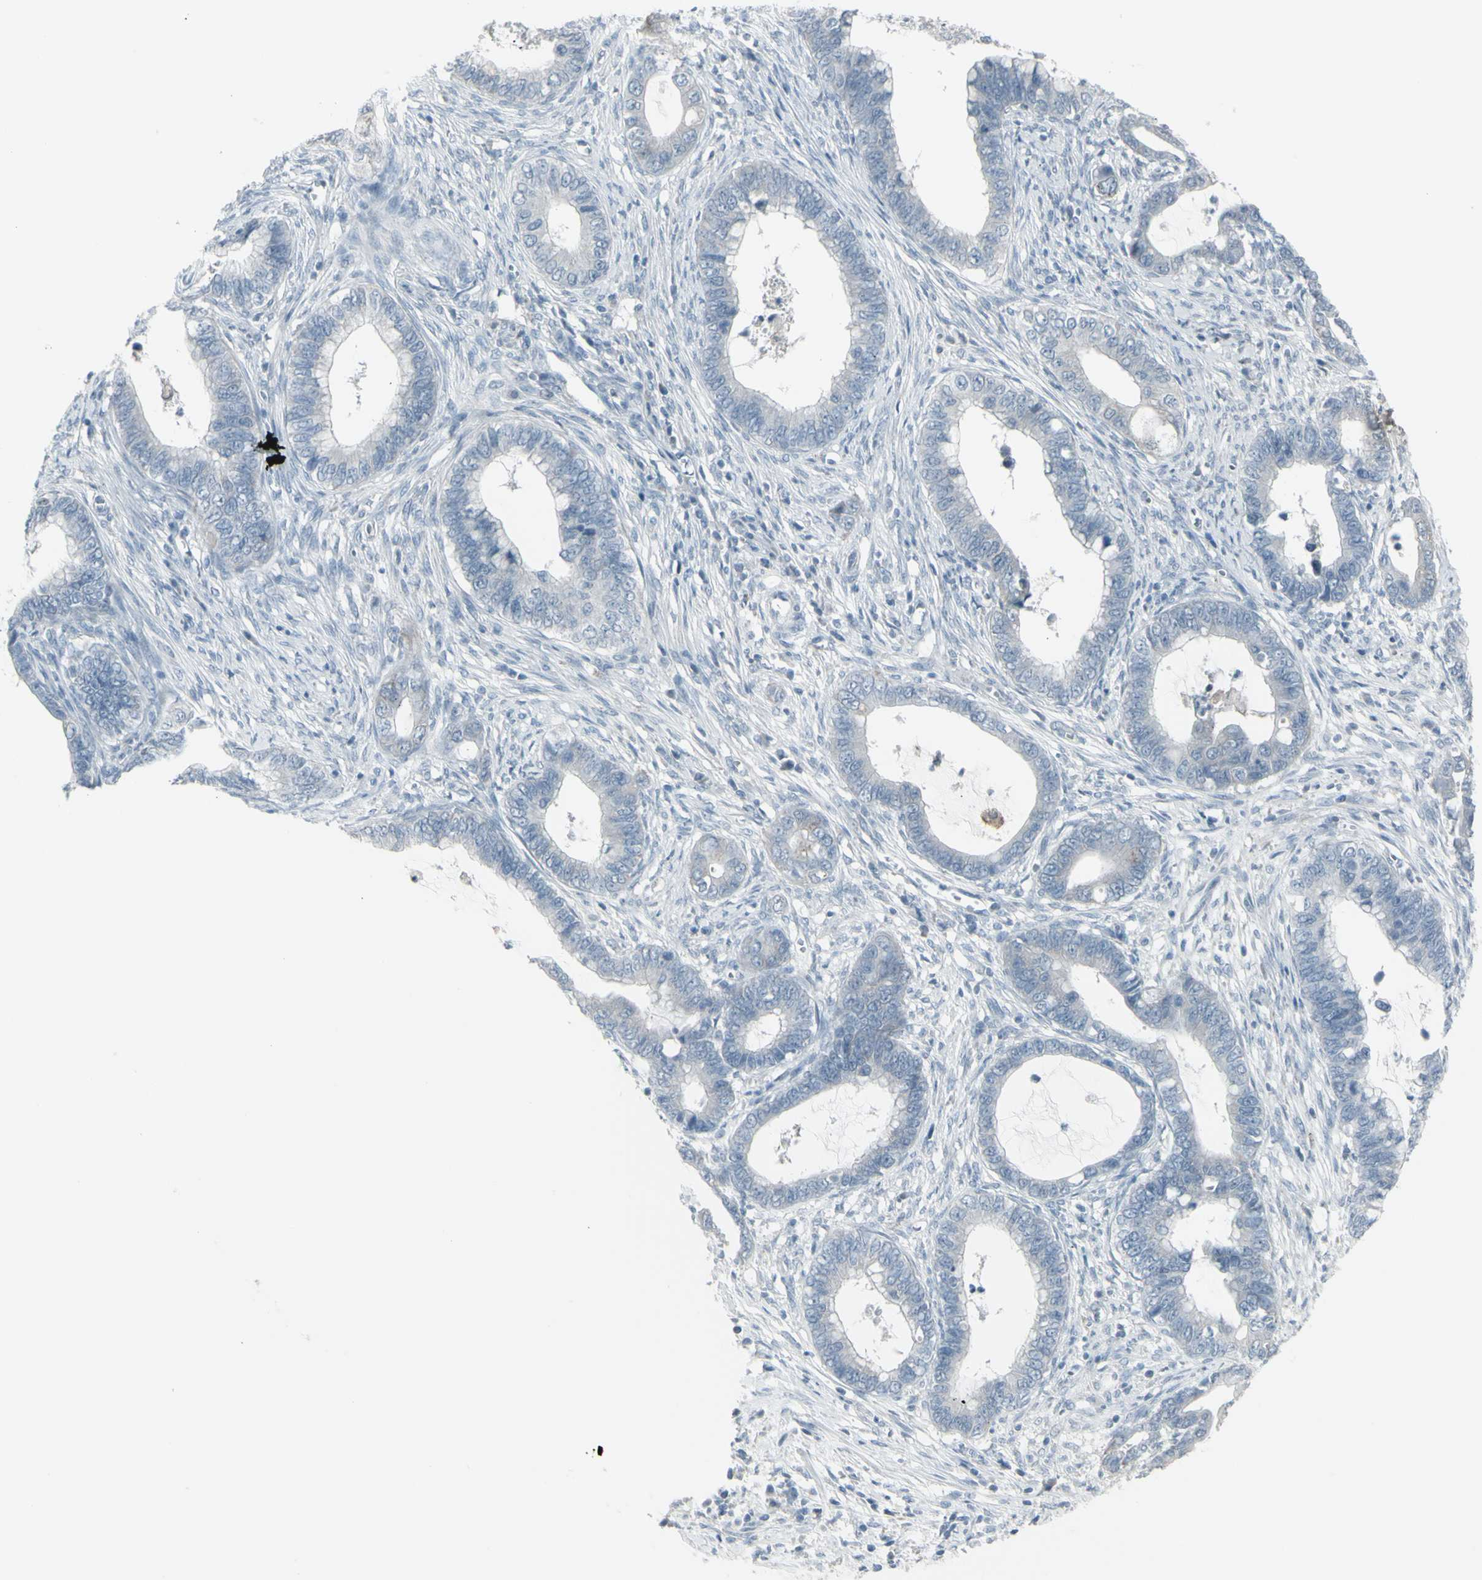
{"staining": {"intensity": "negative", "quantity": "none", "location": "none"}, "tissue": "cervical cancer", "cell_type": "Tumor cells", "image_type": "cancer", "snomed": [{"axis": "morphology", "description": "Adenocarcinoma, NOS"}, {"axis": "topography", "description": "Cervix"}], "caption": "The immunohistochemistry photomicrograph has no significant positivity in tumor cells of cervical adenocarcinoma tissue.", "gene": "RAB3A", "patient": {"sex": "female", "age": 44}}